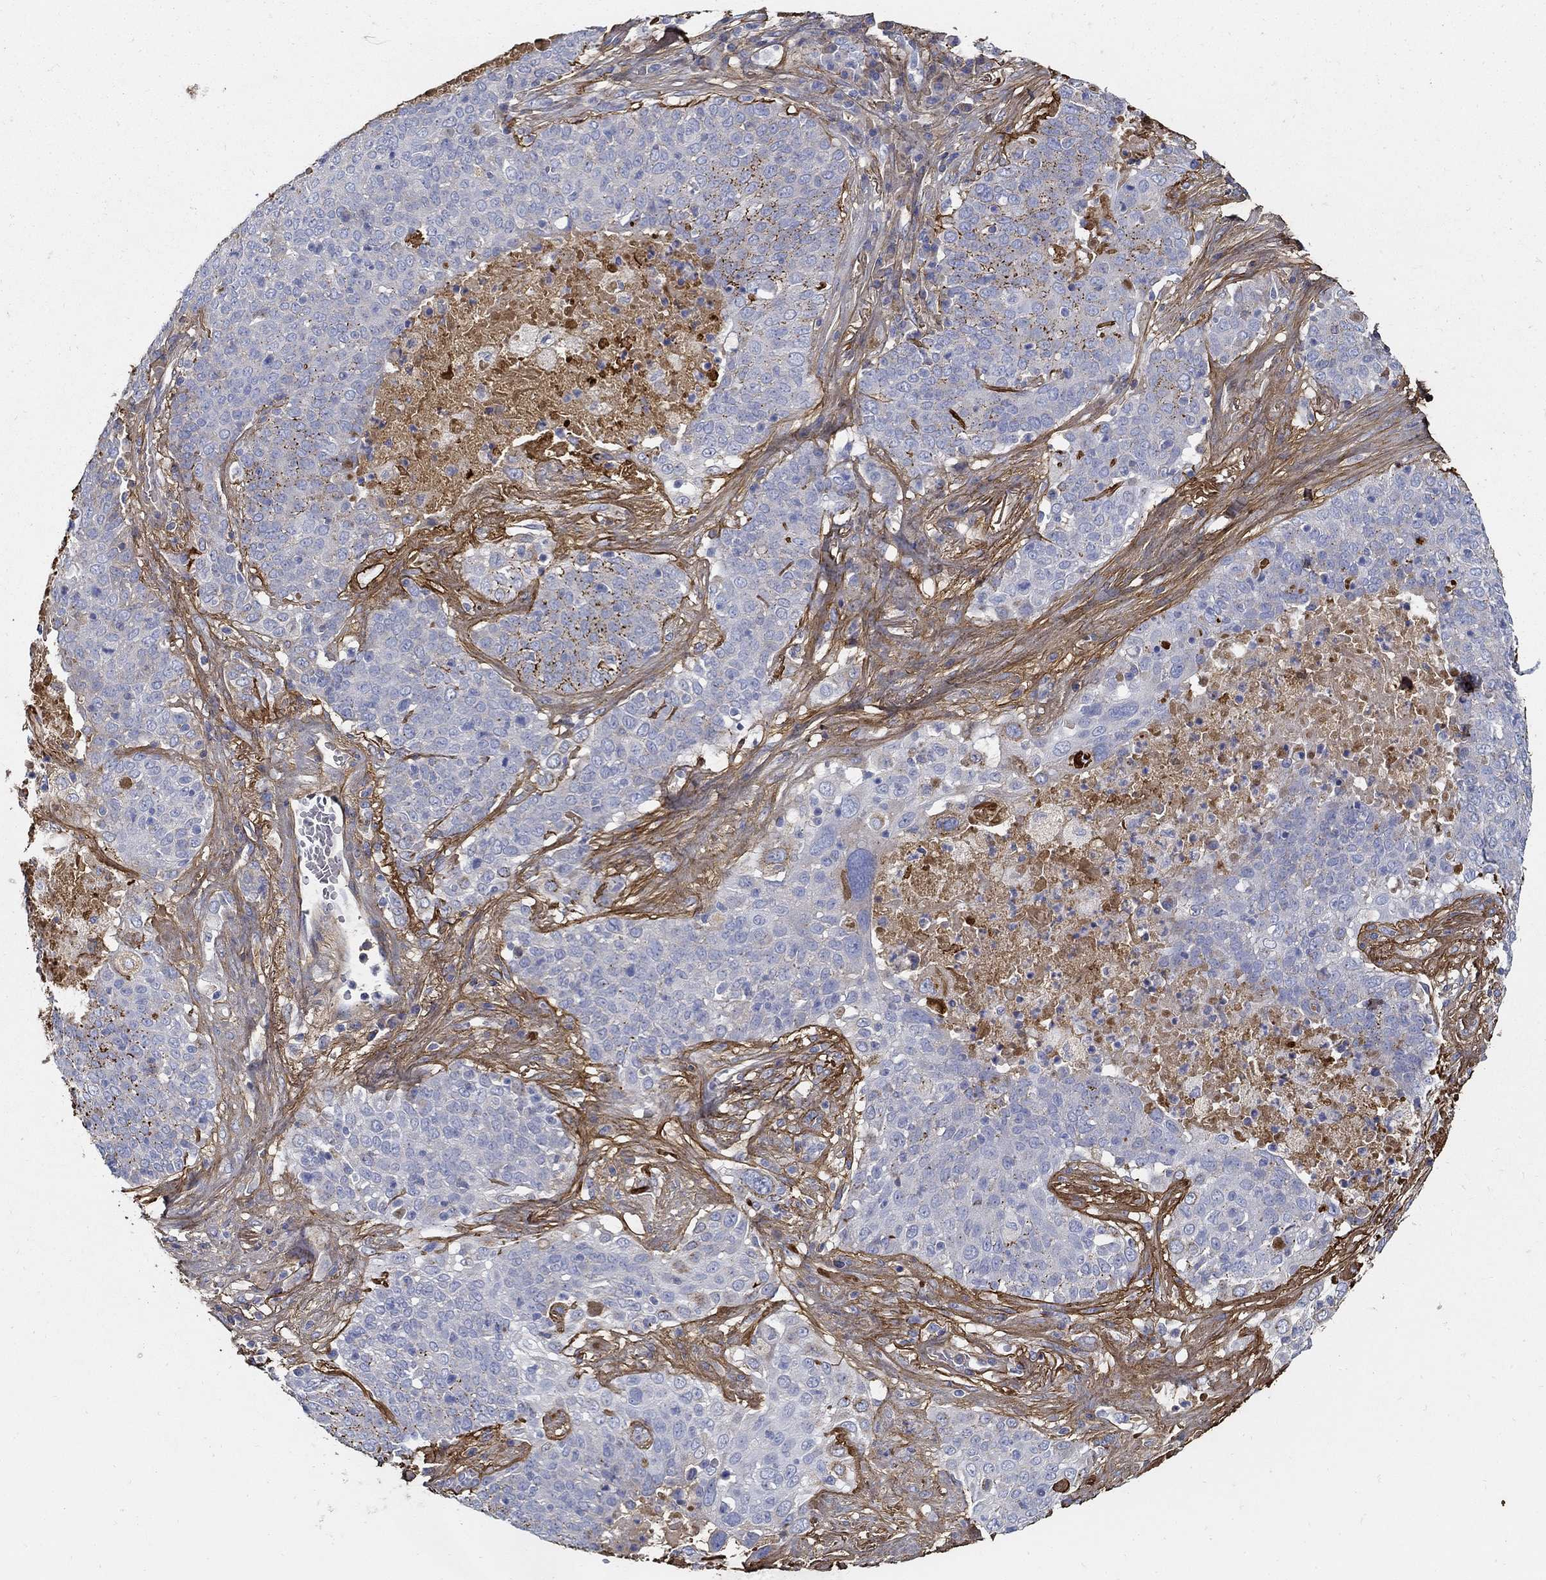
{"staining": {"intensity": "negative", "quantity": "none", "location": "none"}, "tissue": "lung cancer", "cell_type": "Tumor cells", "image_type": "cancer", "snomed": [{"axis": "morphology", "description": "Squamous cell carcinoma, NOS"}, {"axis": "topography", "description": "Lung"}], "caption": "The histopathology image exhibits no significant staining in tumor cells of lung cancer (squamous cell carcinoma).", "gene": "TGFBI", "patient": {"sex": "male", "age": 82}}